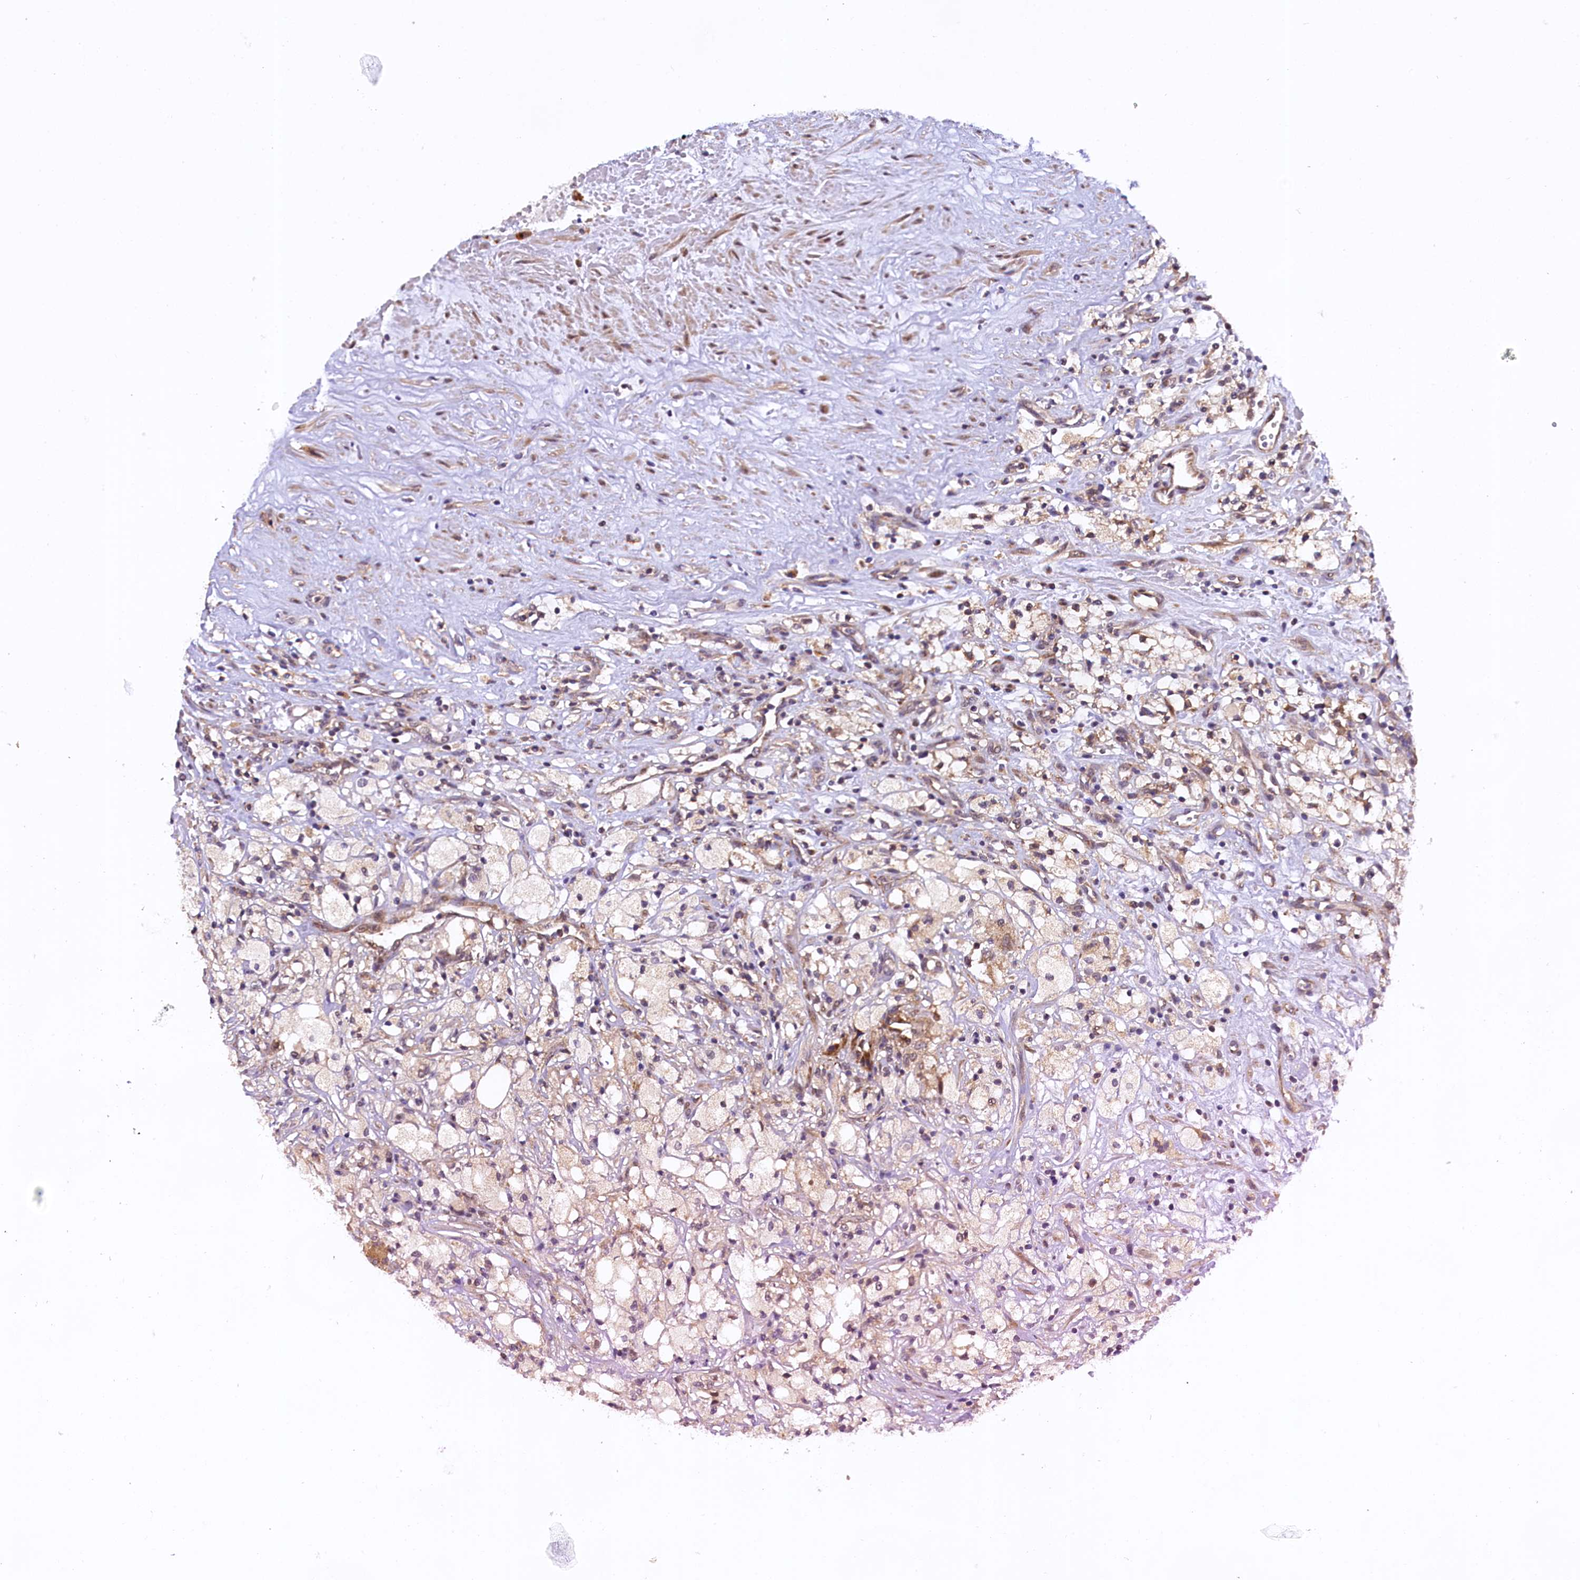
{"staining": {"intensity": "weak", "quantity": "25%-75%", "location": "cytoplasmic/membranous"}, "tissue": "renal cancer", "cell_type": "Tumor cells", "image_type": "cancer", "snomed": [{"axis": "morphology", "description": "Adenocarcinoma, NOS"}, {"axis": "topography", "description": "Kidney"}], "caption": "Renal cancer (adenocarcinoma) stained with DAB (3,3'-diaminobenzidine) IHC reveals low levels of weak cytoplasmic/membranous expression in about 25%-75% of tumor cells.", "gene": "DOHH", "patient": {"sex": "male", "age": 59}}